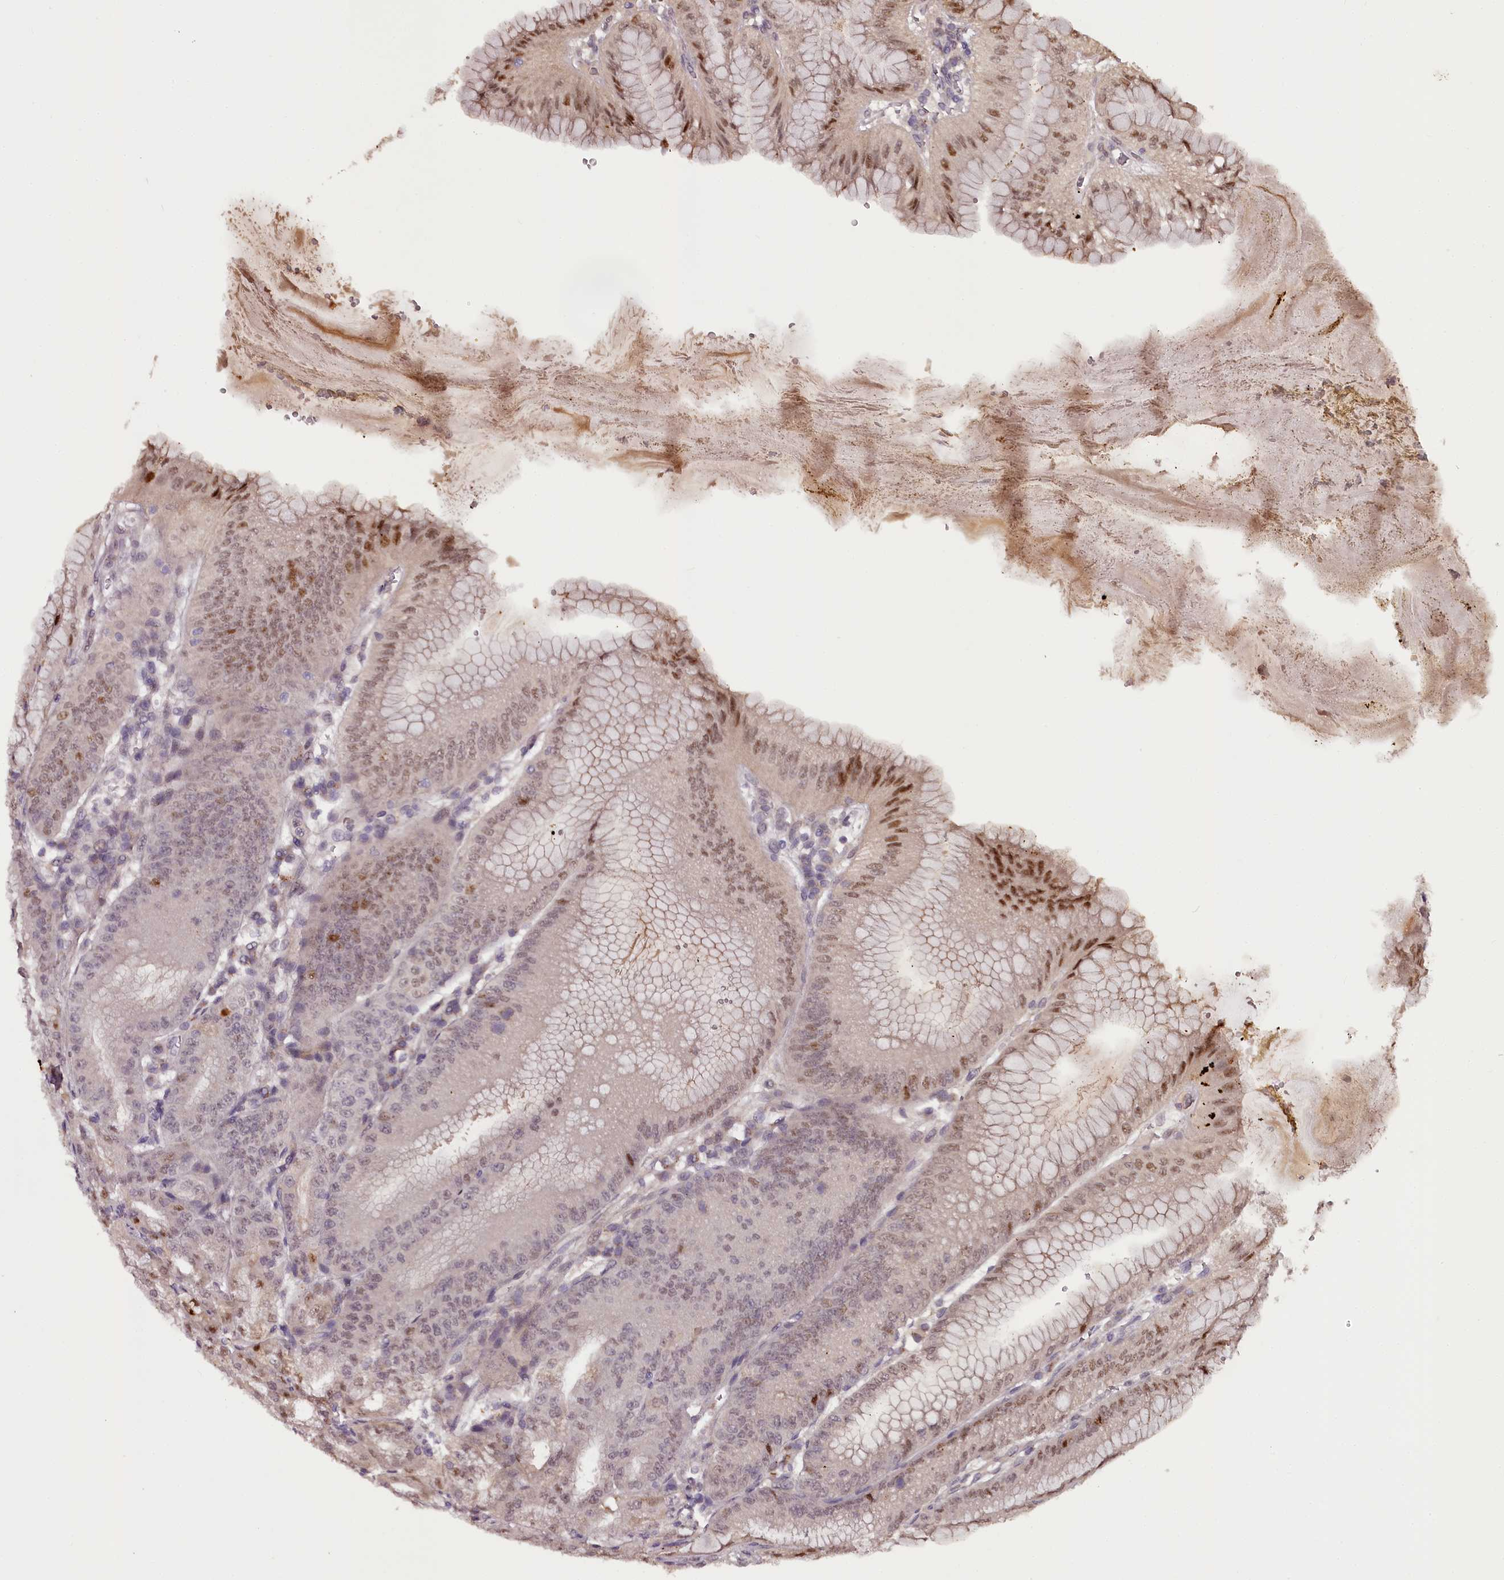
{"staining": {"intensity": "moderate", "quantity": "25%-75%", "location": "cytoplasmic/membranous,nuclear"}, "tissue": "stomach", "cell_type": "Glandular cells", "image_type": "normal", "snomed": [{"axis": "morphology", "description": "Normal tissue, NOS"}, {"axis": "topography", "description": "Stomach, lower"}], "caption": "IHC staining of benign stomach, which demonstrates medium levels of moderate cytoplasmic/membranous,nuclear staining in approximately 25%-75% of glandular cells indicating moderate cytoplasmic/membranous,nuclear protein staining. The staining was performed using DAB (3,3'-diaminobenzidine) (brown) for protein detection and nuclei were counterstained in hematoxylin (blue).", "gene": "MAML3", "patient": {"sex": "male", "age": 71}}